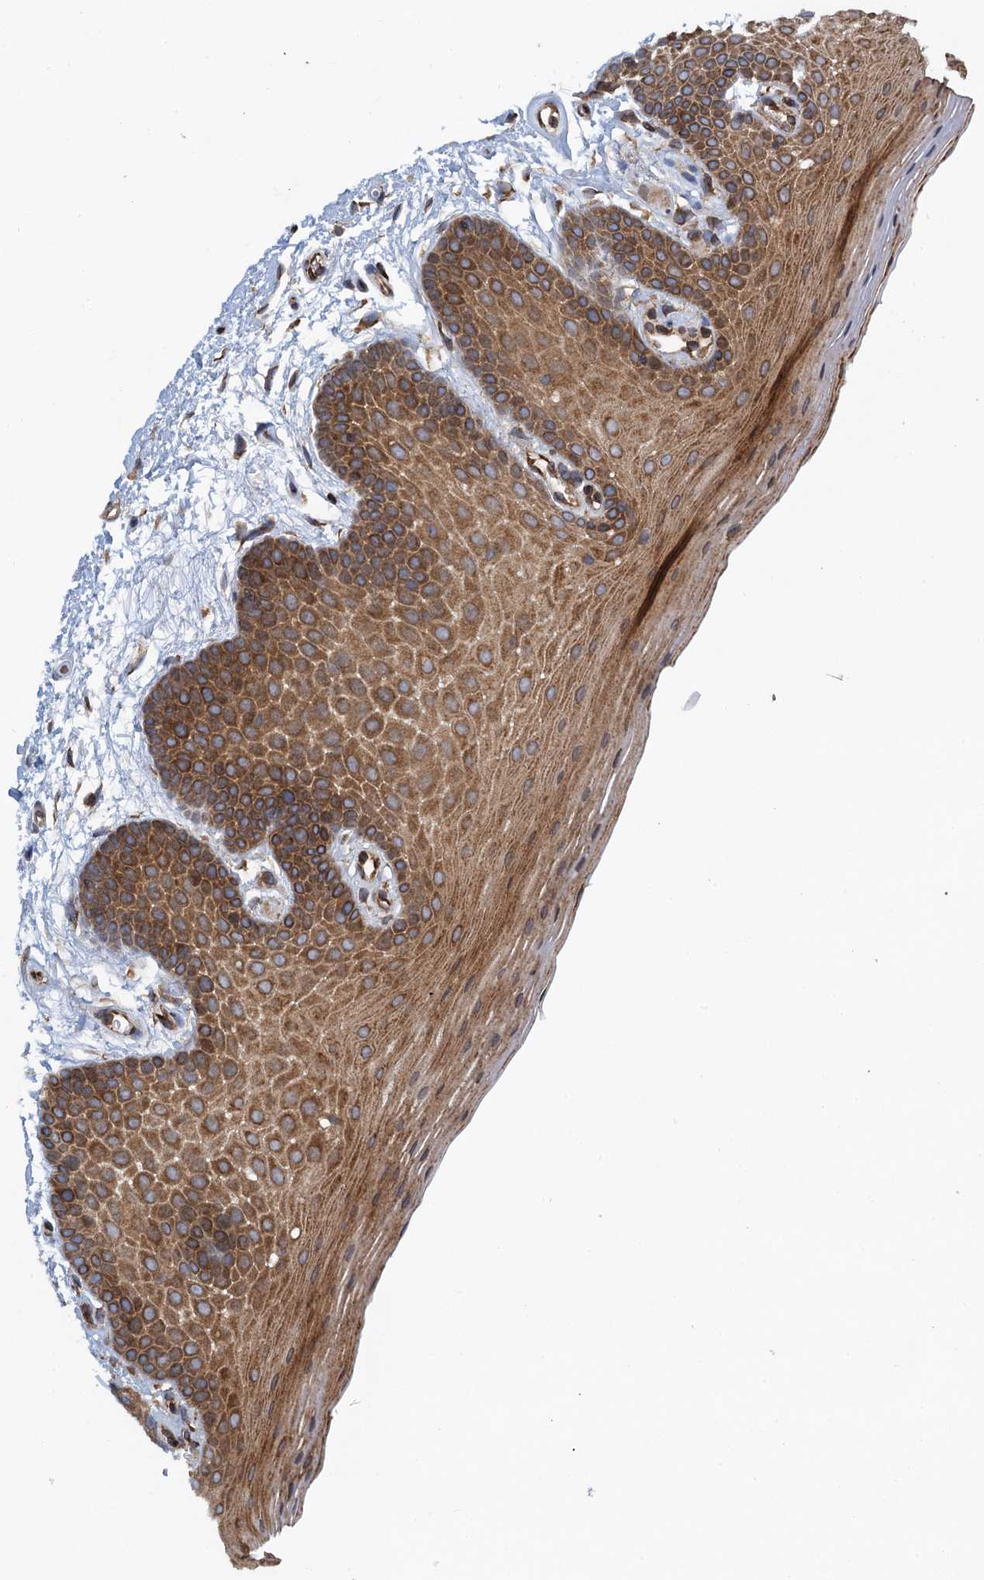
{"staining": {"intensity": "moderate", "quantity": ">75%", "location": "cytoplasmic/membranous"}, "tissue": "oral mucosa", "cell_type": "Squamous epithelial cells", "image_type": "normal", "snomed": [{"axis": "morphology", "description": "Normal tissue, NOS"}, {"axis": "topography", "description": "Oral tissue"}], "caption": "The micrograph exhibits staining of unremarkable oral mucosa, revealing moderate cytoplasmic/membranous protein positivity (brown color) within squamous epithelial cells.", "gene": "MDM1", "patient": {"sex": "male", "age": 62}}